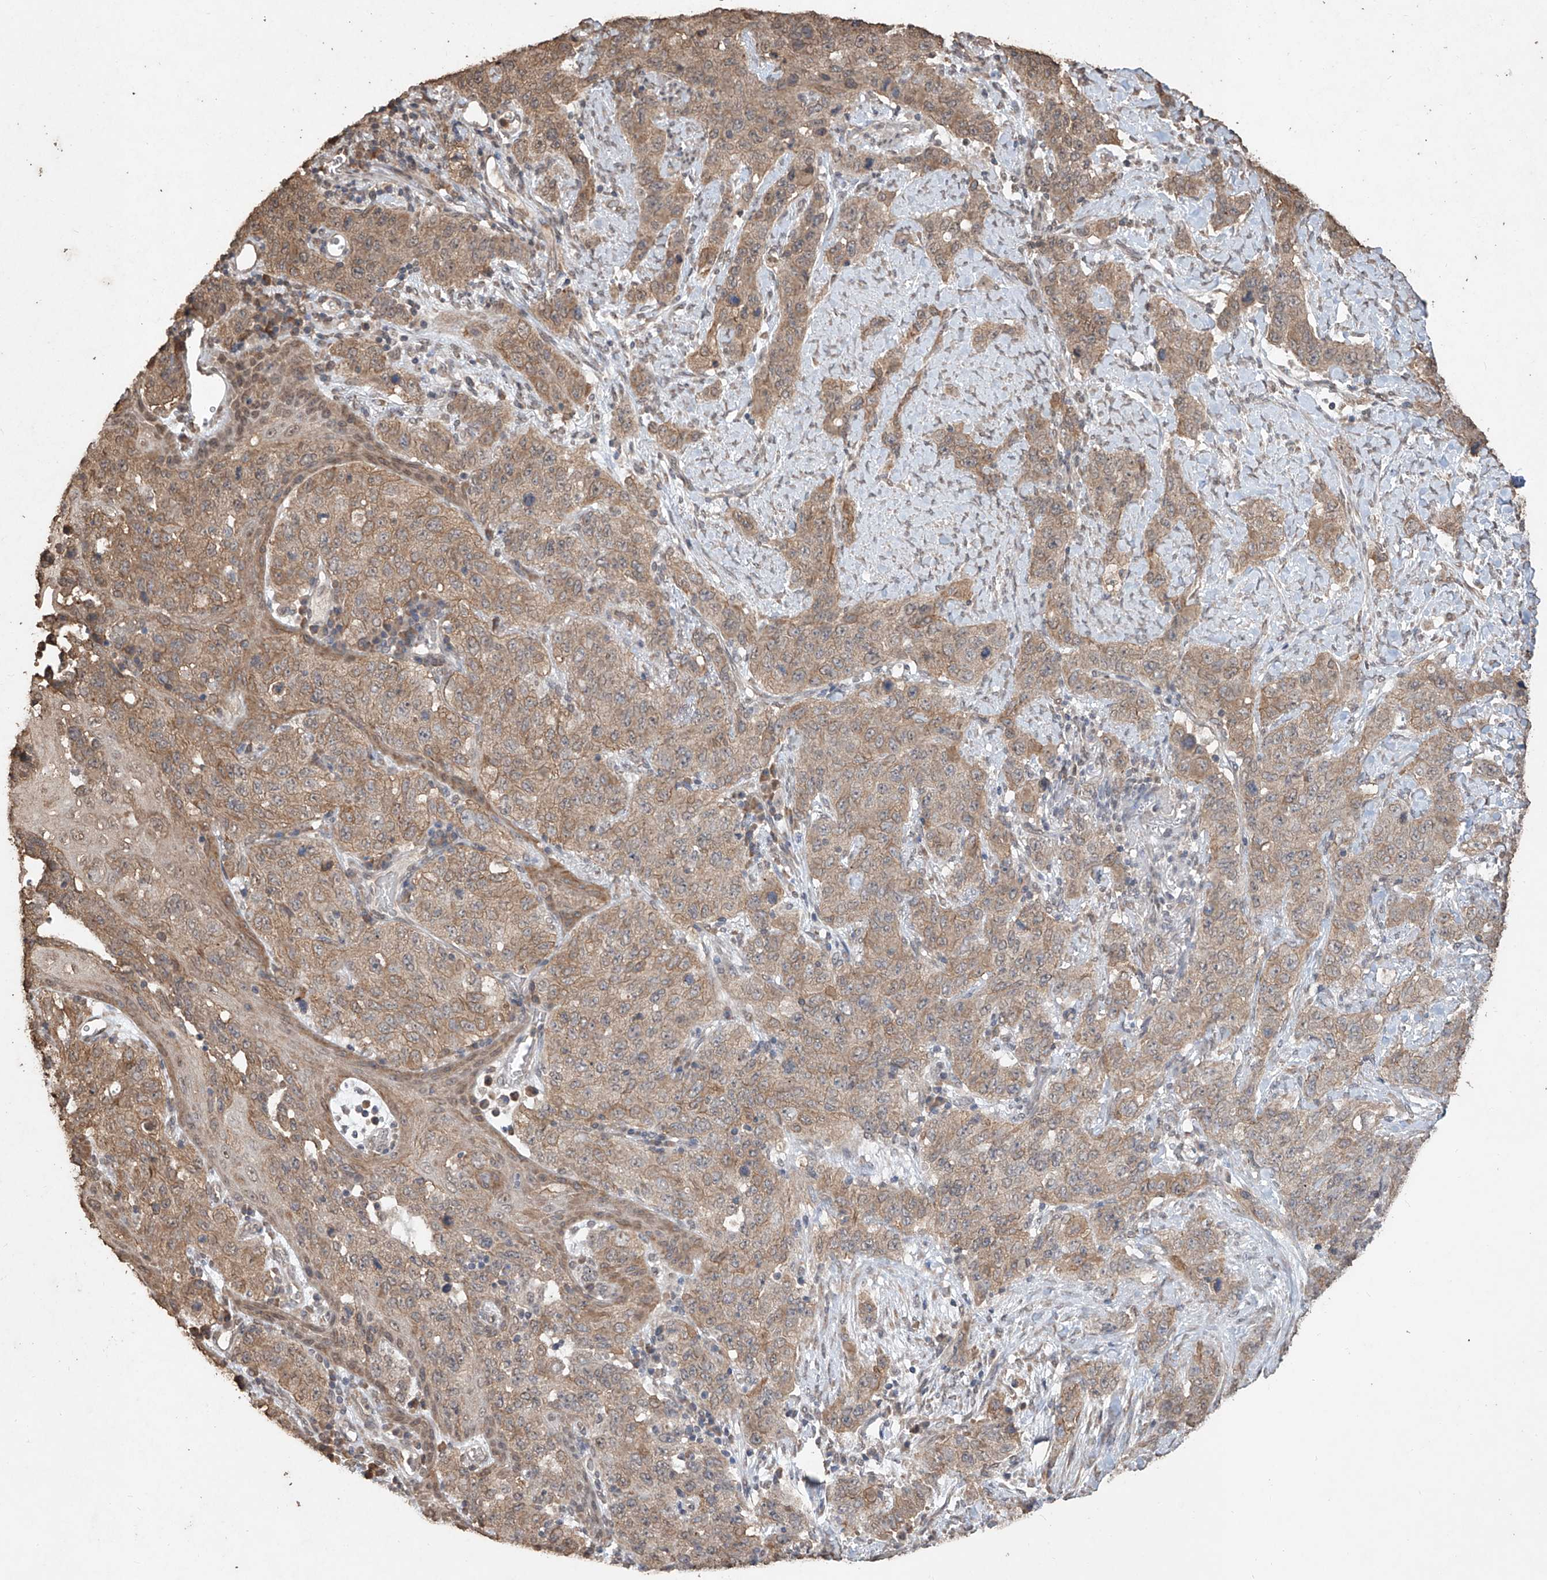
{"staining": {"intensity": "moderate", "quantity": ">75%", "location": "cytoplasmic/membranous"}, "tissue": "stomach cancer", "cell_type": "Tumor cells", "image_type": "cancer", "snomed": [{"axis": "morphology", "description": "Adenocarcinoma, NOS"}, {"axis": "topography", "description": "Stomach"}], "caption": "This histopathology image displays IHC staining of human stomach adenocarcinoma, with medium moderate cytoplasmic/membranous staining in approximately >75% of tumor cells.", "gene": "ELOVL1", "patient": {"sex": "male", "age": 48}}